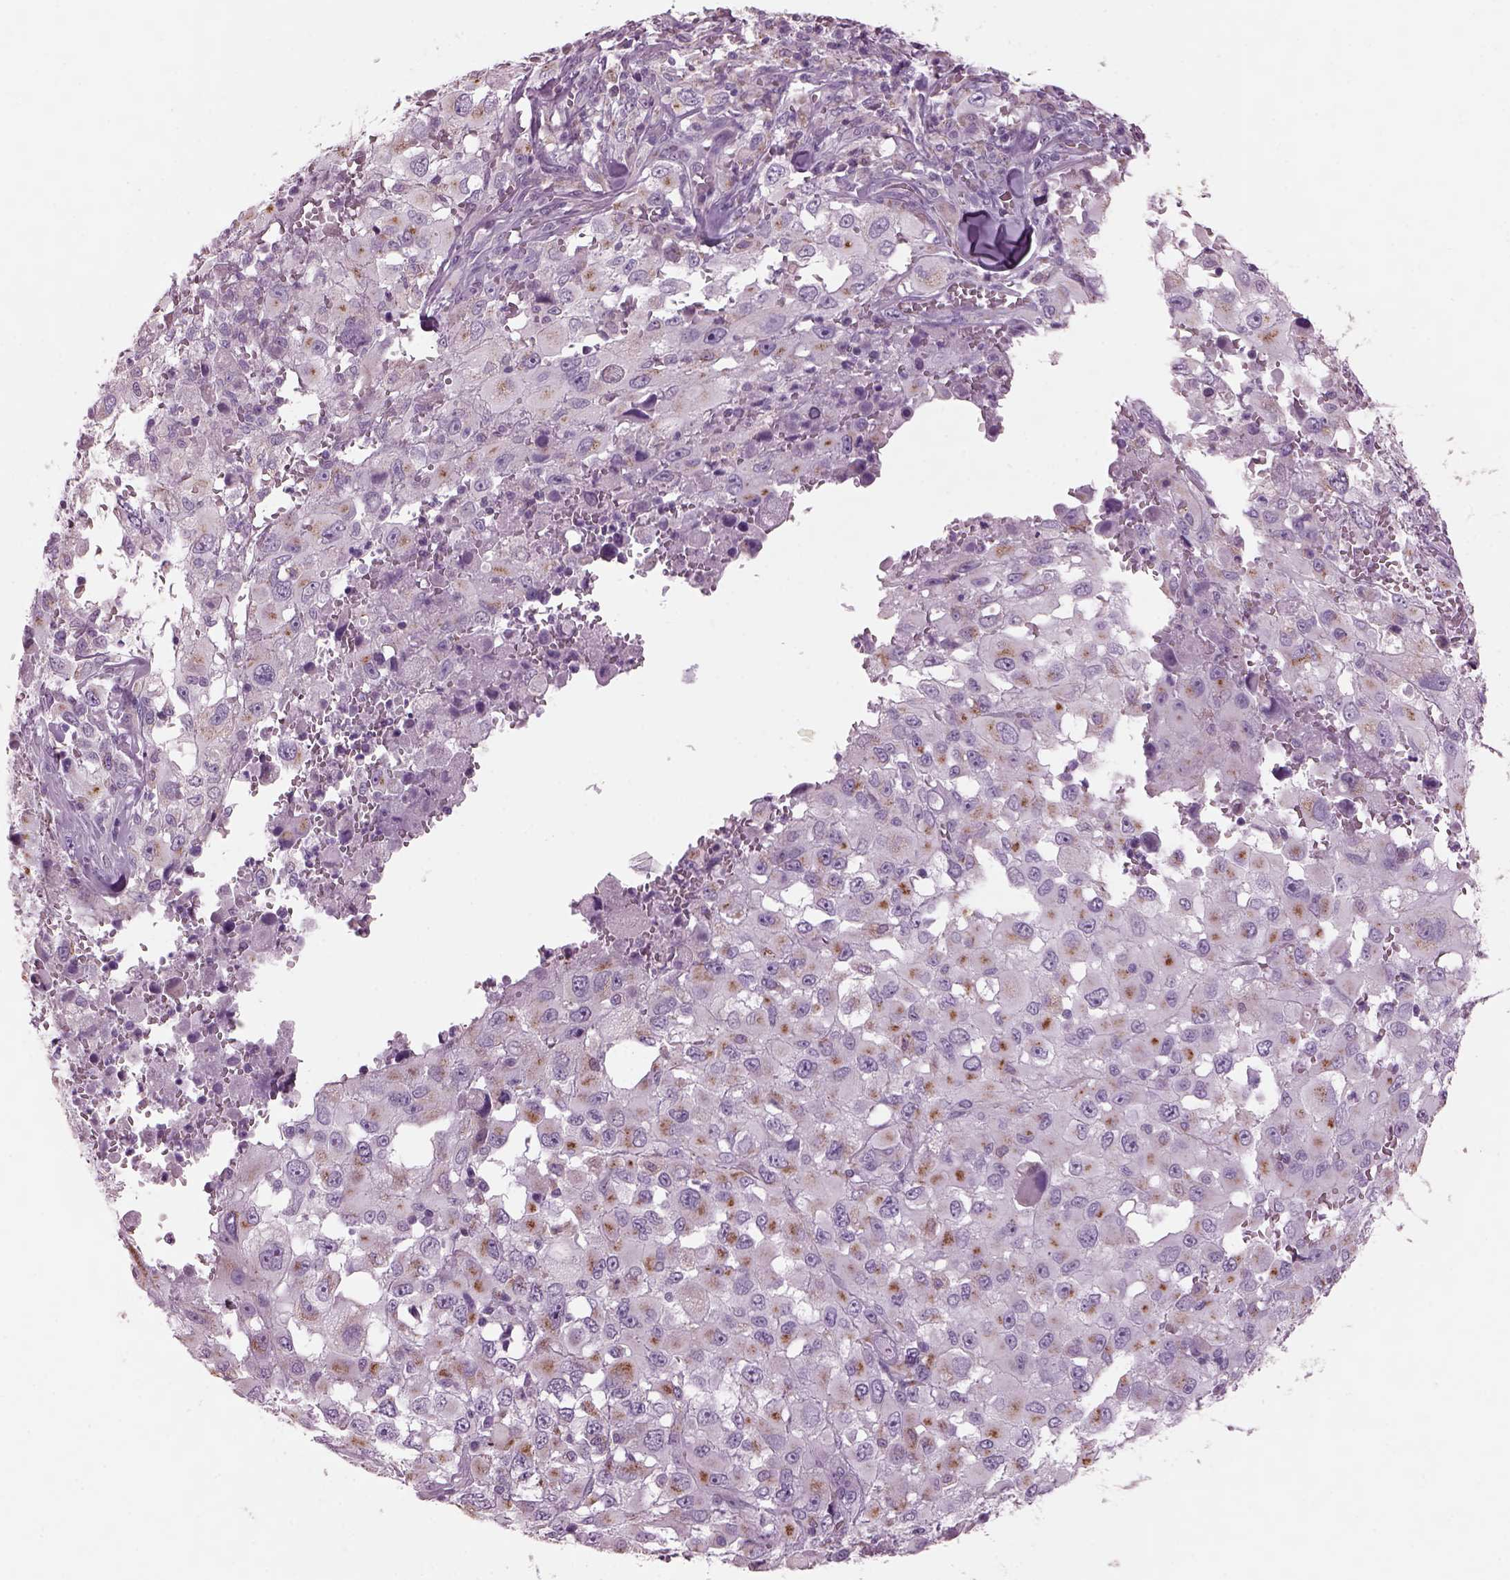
{"staining": {"intensity": "weak", "quantity": "<25%", "location": "cytoplasmic/membranous"}, "tissue": "melanoma", "cell_type": "Tumor cells", "image_type": "cancer", "snomed": [{"axis": "morphology", "description": "Malignant melanoma, Metastatic site"}, {"axis": "topography", "description": "Lymph node"}], "caption": "An immunohistochemistry image of malignant melanoma (metastatic site) is shown. There is no staining in tumor cells of malignant melanoma (metastatic site).", "gene": "PRR9", "patient": {"sex": "male", "age": 50}}